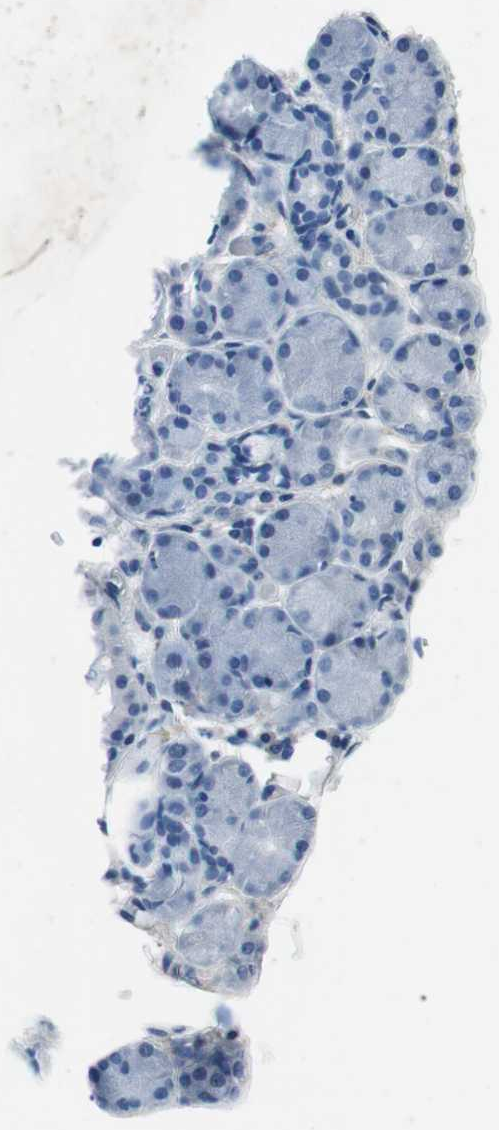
{"staining": {"intensity": "negative", "quantity": "none", "location": "none"}, "tissue": "salivary gland", "cell_type": "Glandular cells", "image_type": "normal", "snomed": [{"axis": "morphology", "description": "Normal tissue, NOS"}, {"axis": "topography", "description": "Salivary gland"}], "caption": "Image shows no significant protein staining in glandular cells of benign salivary gland. The staining was performed using DAB to visualize the protein expression in brown, while the nuclei were stained in blue with hematoxylin (Magnification: 20x).", "gene": "CASQ1", "patient": {"sex": "female", "age": 24}}